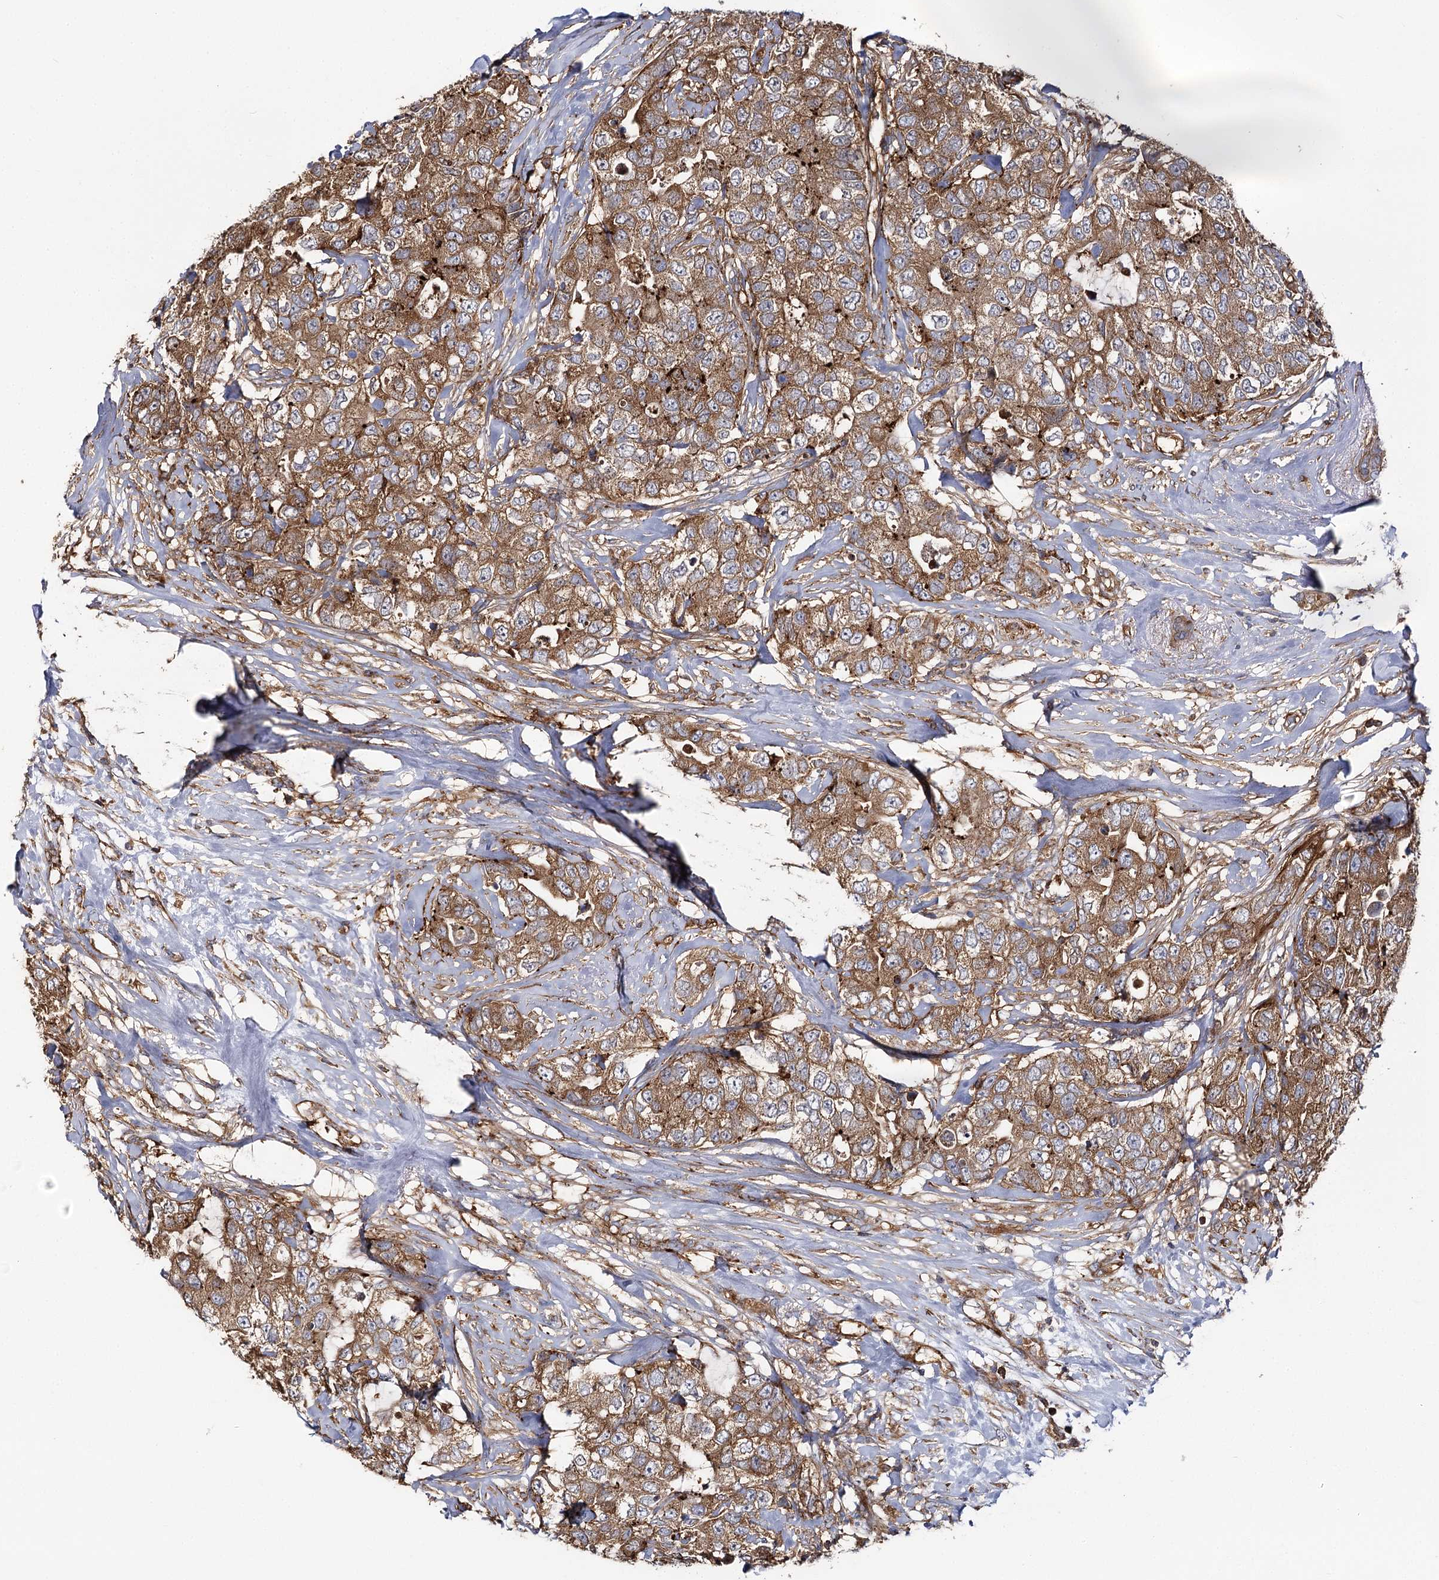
{"staining": {"intensity": "moderate", "quantity": ">75%", "location": "cytoplasmic/membranous"}, "tissue": "breast cancer", "cell_type": "Tumor cells", "image_type": "cancer", "snomed": [{"axis": "morphology", "description": "Duct carcinoma"}, {"axis": "topography", "description": "Breast"}], "caption": "Immunohistochemical staining of breast cancer exhibits moderate cytoplasmic/membranous protein staining in about >75% of tumor cells.", "gene": "SEC24B", "patient": {"sex": "female", "age": 62}}